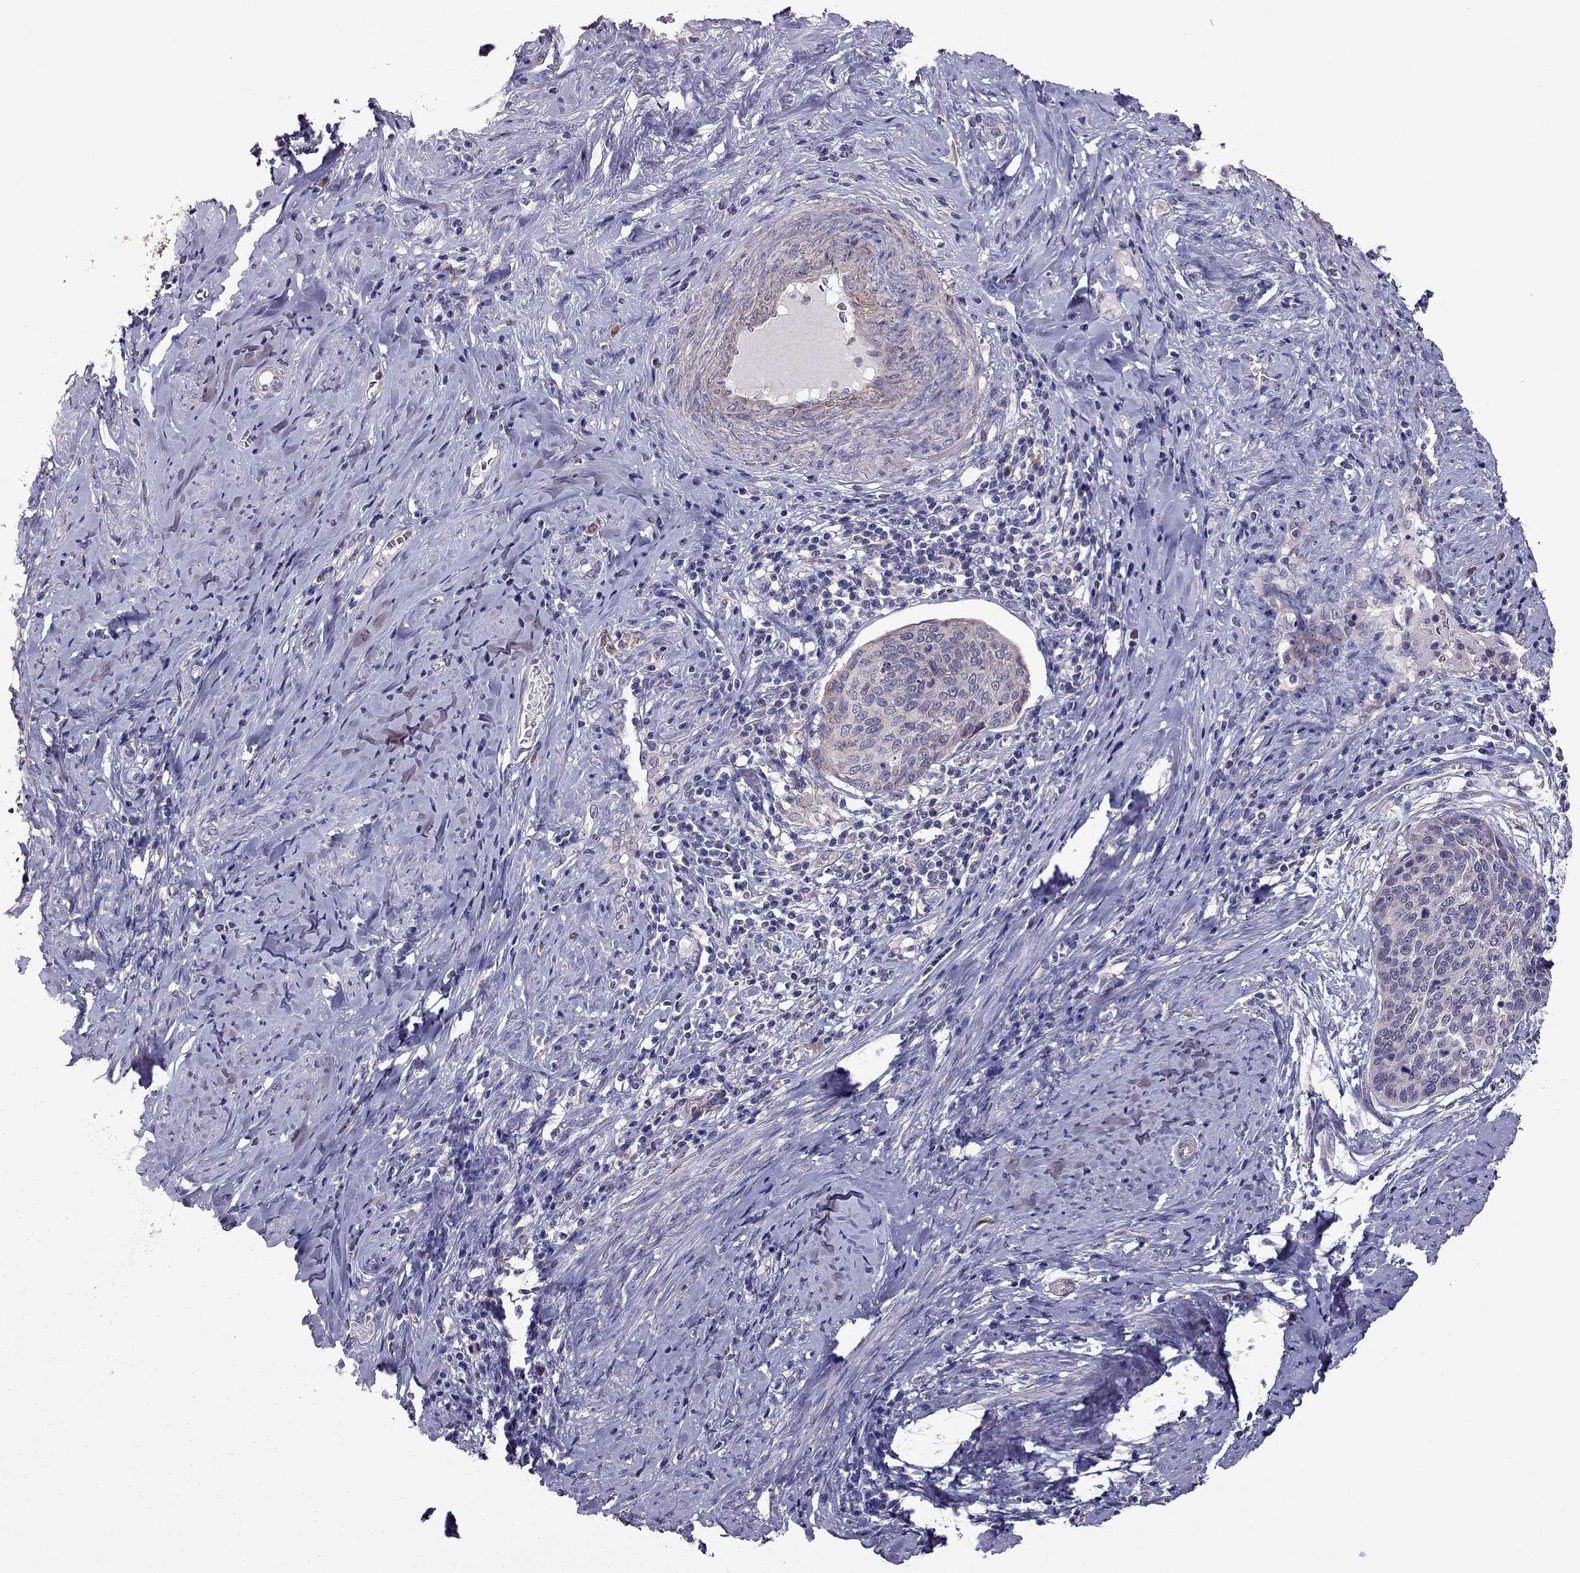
{"staining": {"intensity": "negative", "quantity": "none", "location": "none"}, "tissue": "cervical cancer", "cell_type": "Tumor cells", "image_type": "cancer", "snomed": [{"axis": "morphology", "description": "Squamous cell carcinoma, NOS"}, {"axis": "topography", "description": "Cervix"}], "caption": "A histopathology image of cervical cancer stained for a protein reveals no brown staining in tumor cells.", "gene": "CDH9", "patient": {"sex": "female", "age": 69}}